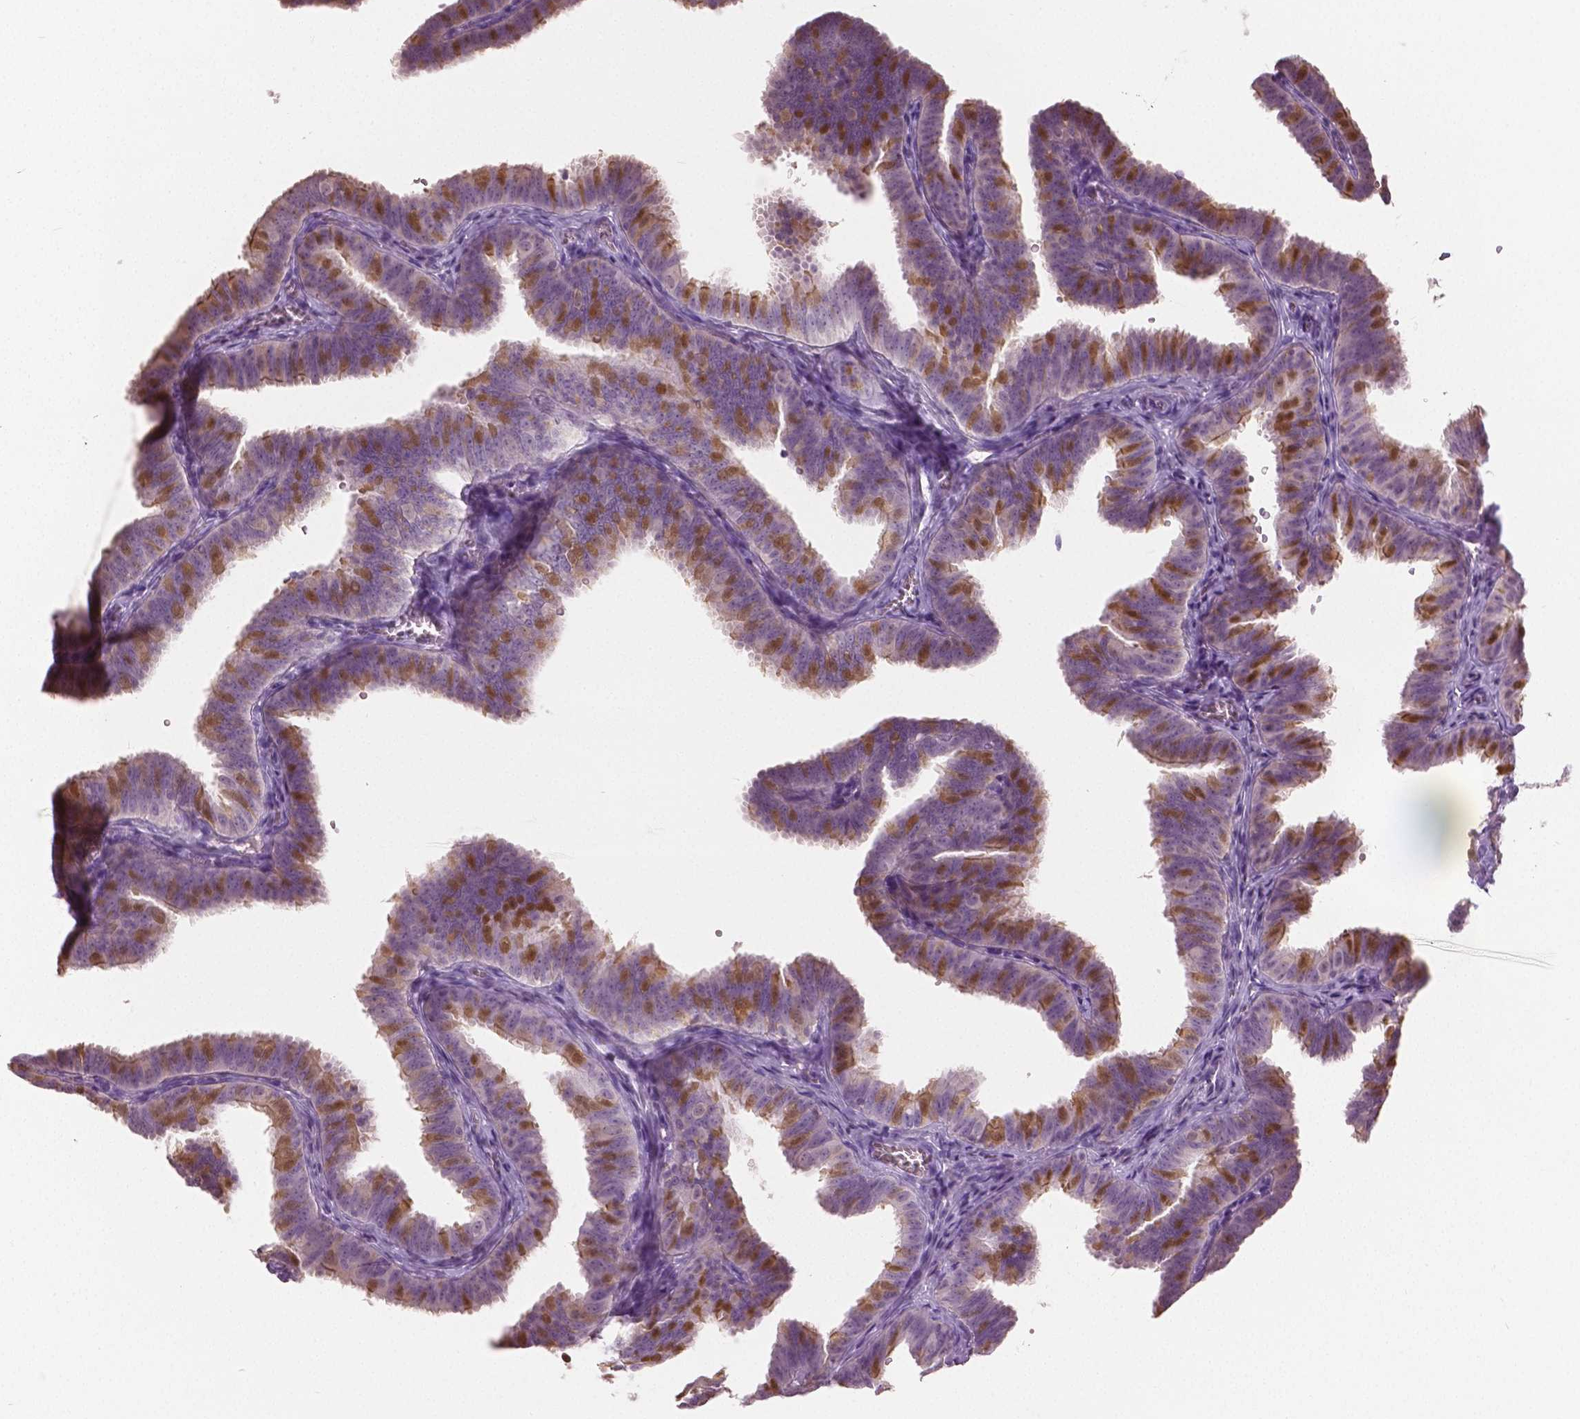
{"staining": {"intensity": "moderate", "quantity": "25%-75%", "location": "cytoplasmic/membranous,nuclear"}, "tissue": "fallopian tube", "cell_type": "Glandular cells", "image_type": "normal", "snomed": [{"axis": "morphology", "description": "Normal tissue, NOS"}, {"axis": "topography", "description": "Fallopian tube"}], "caption": "Glandular cells exhibit medium levels of moderate cytoplasmic/membranous,nuclear expression in about 25%-75% of cells in unremarkable fallopian tube. (brown staining indicates protein expression, while blue staining denotes nuclei).", "gene": "GALM", "patient": {"sex": "female", "age": 25}}